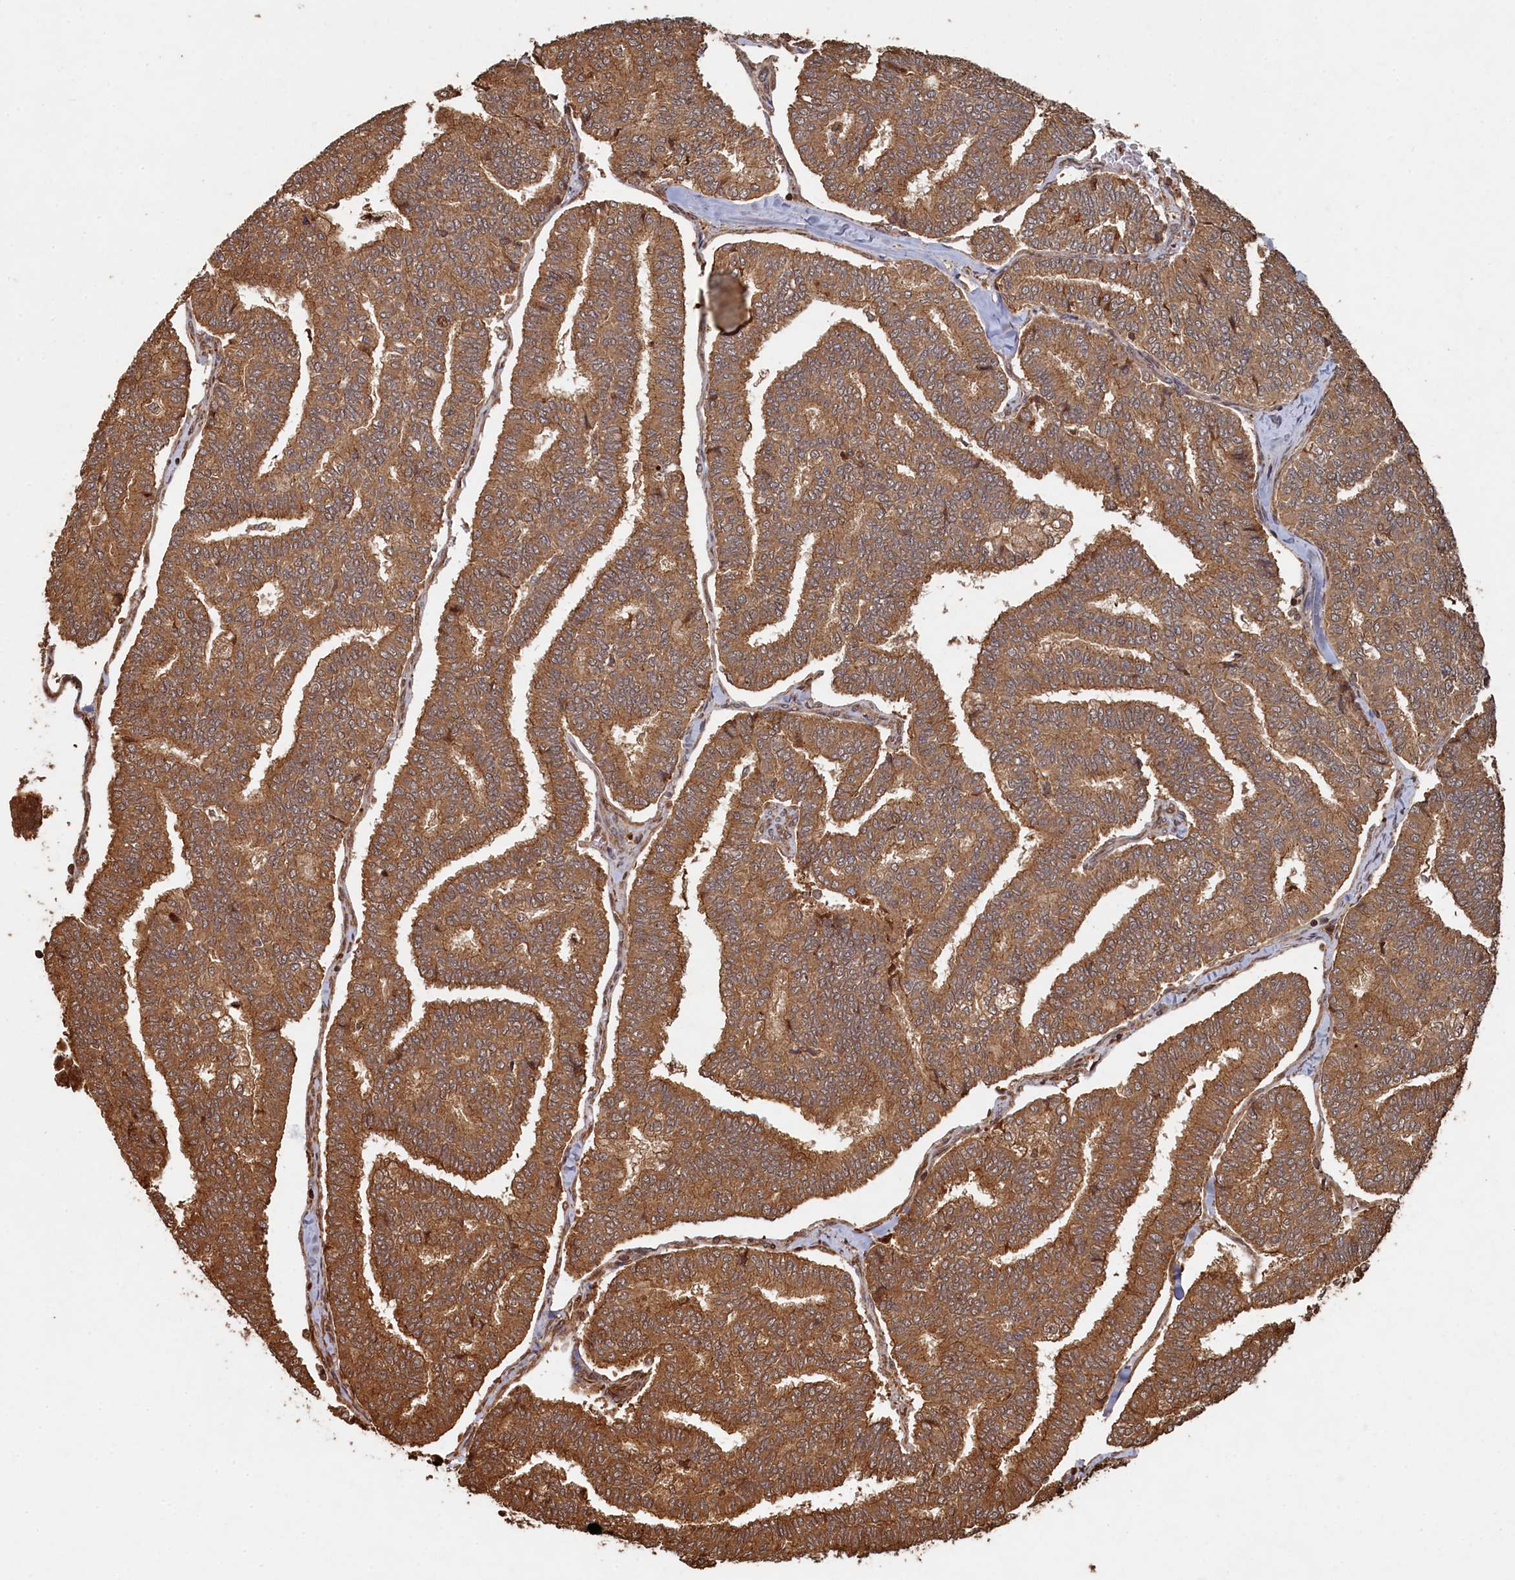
{"staining": {"intensity": "moderate", "quantity": ">75%", "location": "cytoplasmic/membranous"}, "tissue": "thyroid cancer", "cell_type": "Tumor cells", "image_type": "cancer", "snomed": [{"axis": "morphology", "description": "Papillary adenocarcinoma, NOS"}, {"axis": "topography", "description": "Thyroid gland"}], "caption": "About >75% of tumor cells in human thyroid cancer (papillary adenocarcinoma) demonstrate moderate cytoplasmic/membranous protein positivity as visualized by brown immunohistochemical staining.", "gene": "PIGN", "patient": {"sex": "female", "age": 35}}